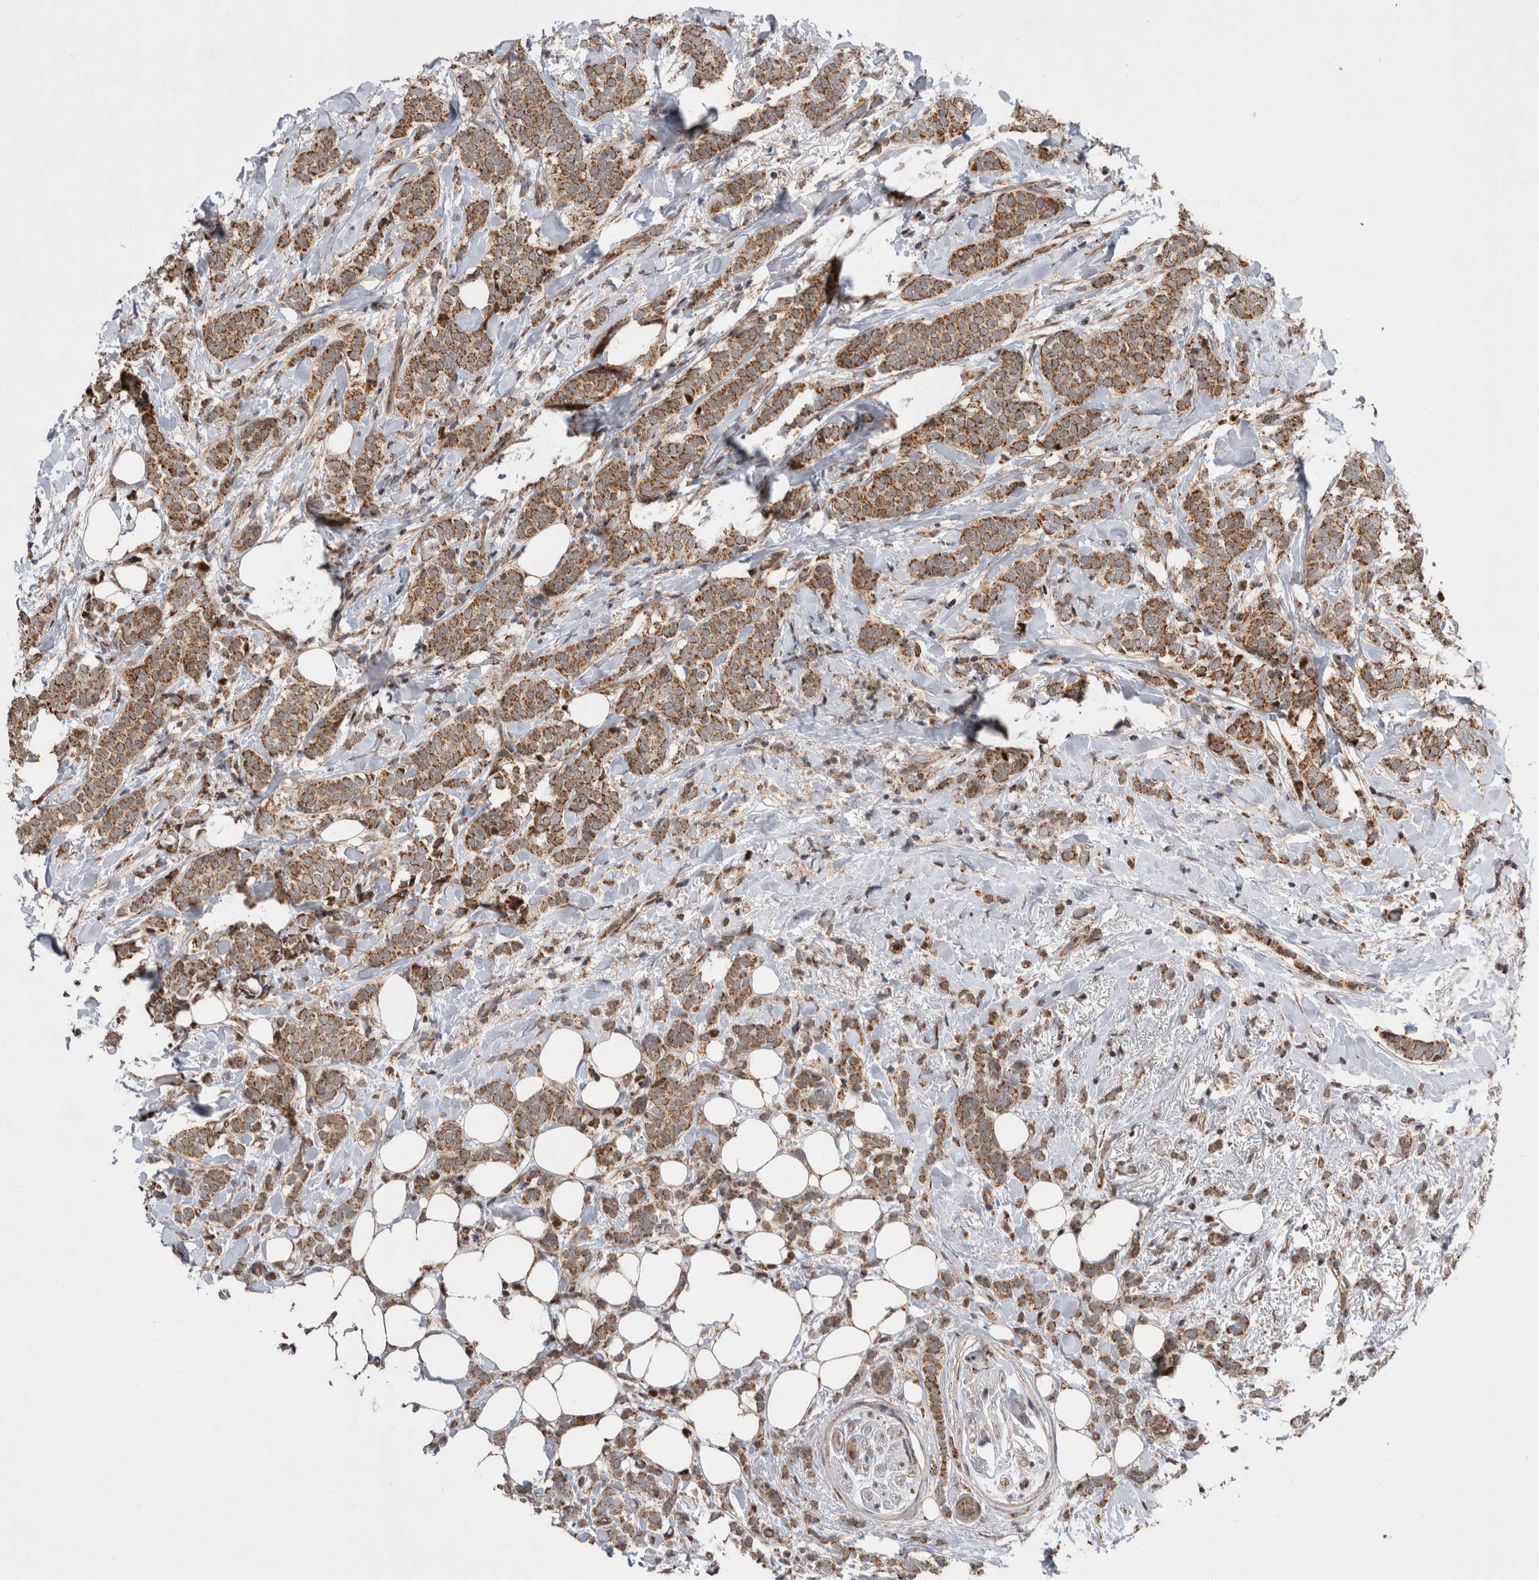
{"staining": {"intensity": "moderate", "quantity": ">75%", "location": "cytoplasmic/membranous"}, "tissue": "breast cancer", "cell_type": "Tumor cells", "image_type": "cancer", "snomed": [{"axis": "morphology", "description": "Lobular carcinoma"}, {"axis": "topography", "description": "Breast"}], "caption": "Immunohistochemistry (IHC) of breast cancer displays medium levels of moderate cytoplasmic/membranous positivity in about >75% of tumor cells.", "gene": "MRPL37", "patient": {"sex": "female", "age": 50}}